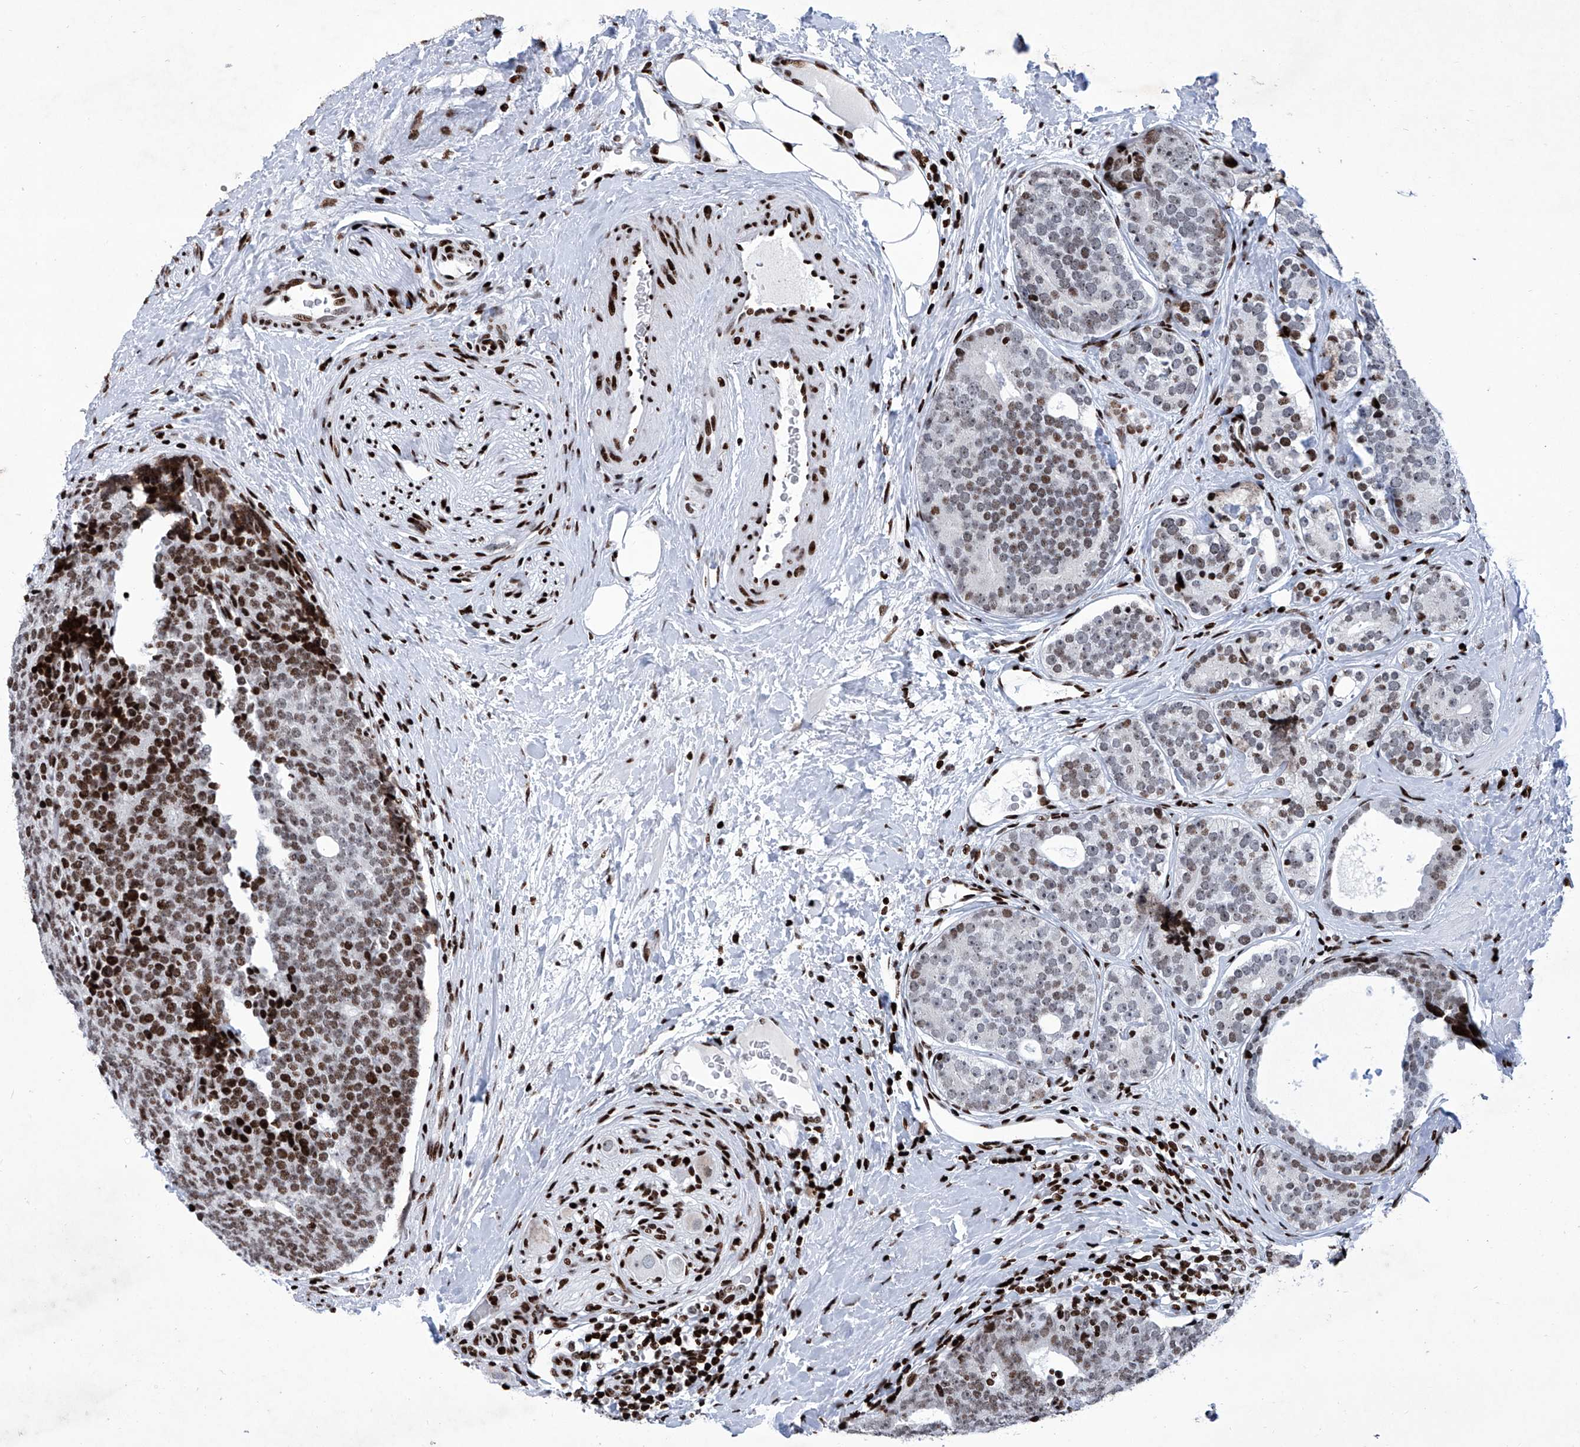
{"staining": {"intensity": "moderate", "quantity": "<25%", "location": "nuclear"}, "tissue": "prostate cancer", "cell_type": "Tumor cells", "image_type": "cancer", "snomed": [{"axis": "morphology", "description": "Adenocarcinoma, High grade"}, {"axis": "topography", "description": "Prostate"}], "caption": "Protein expression analysis of human high-grade adenocarcinoma (prostate) reveals moderate nuclear positivity in about <25% of tumor cells.", "gene": "HEY2", "patient": {"sex": "male", "age": 56}}